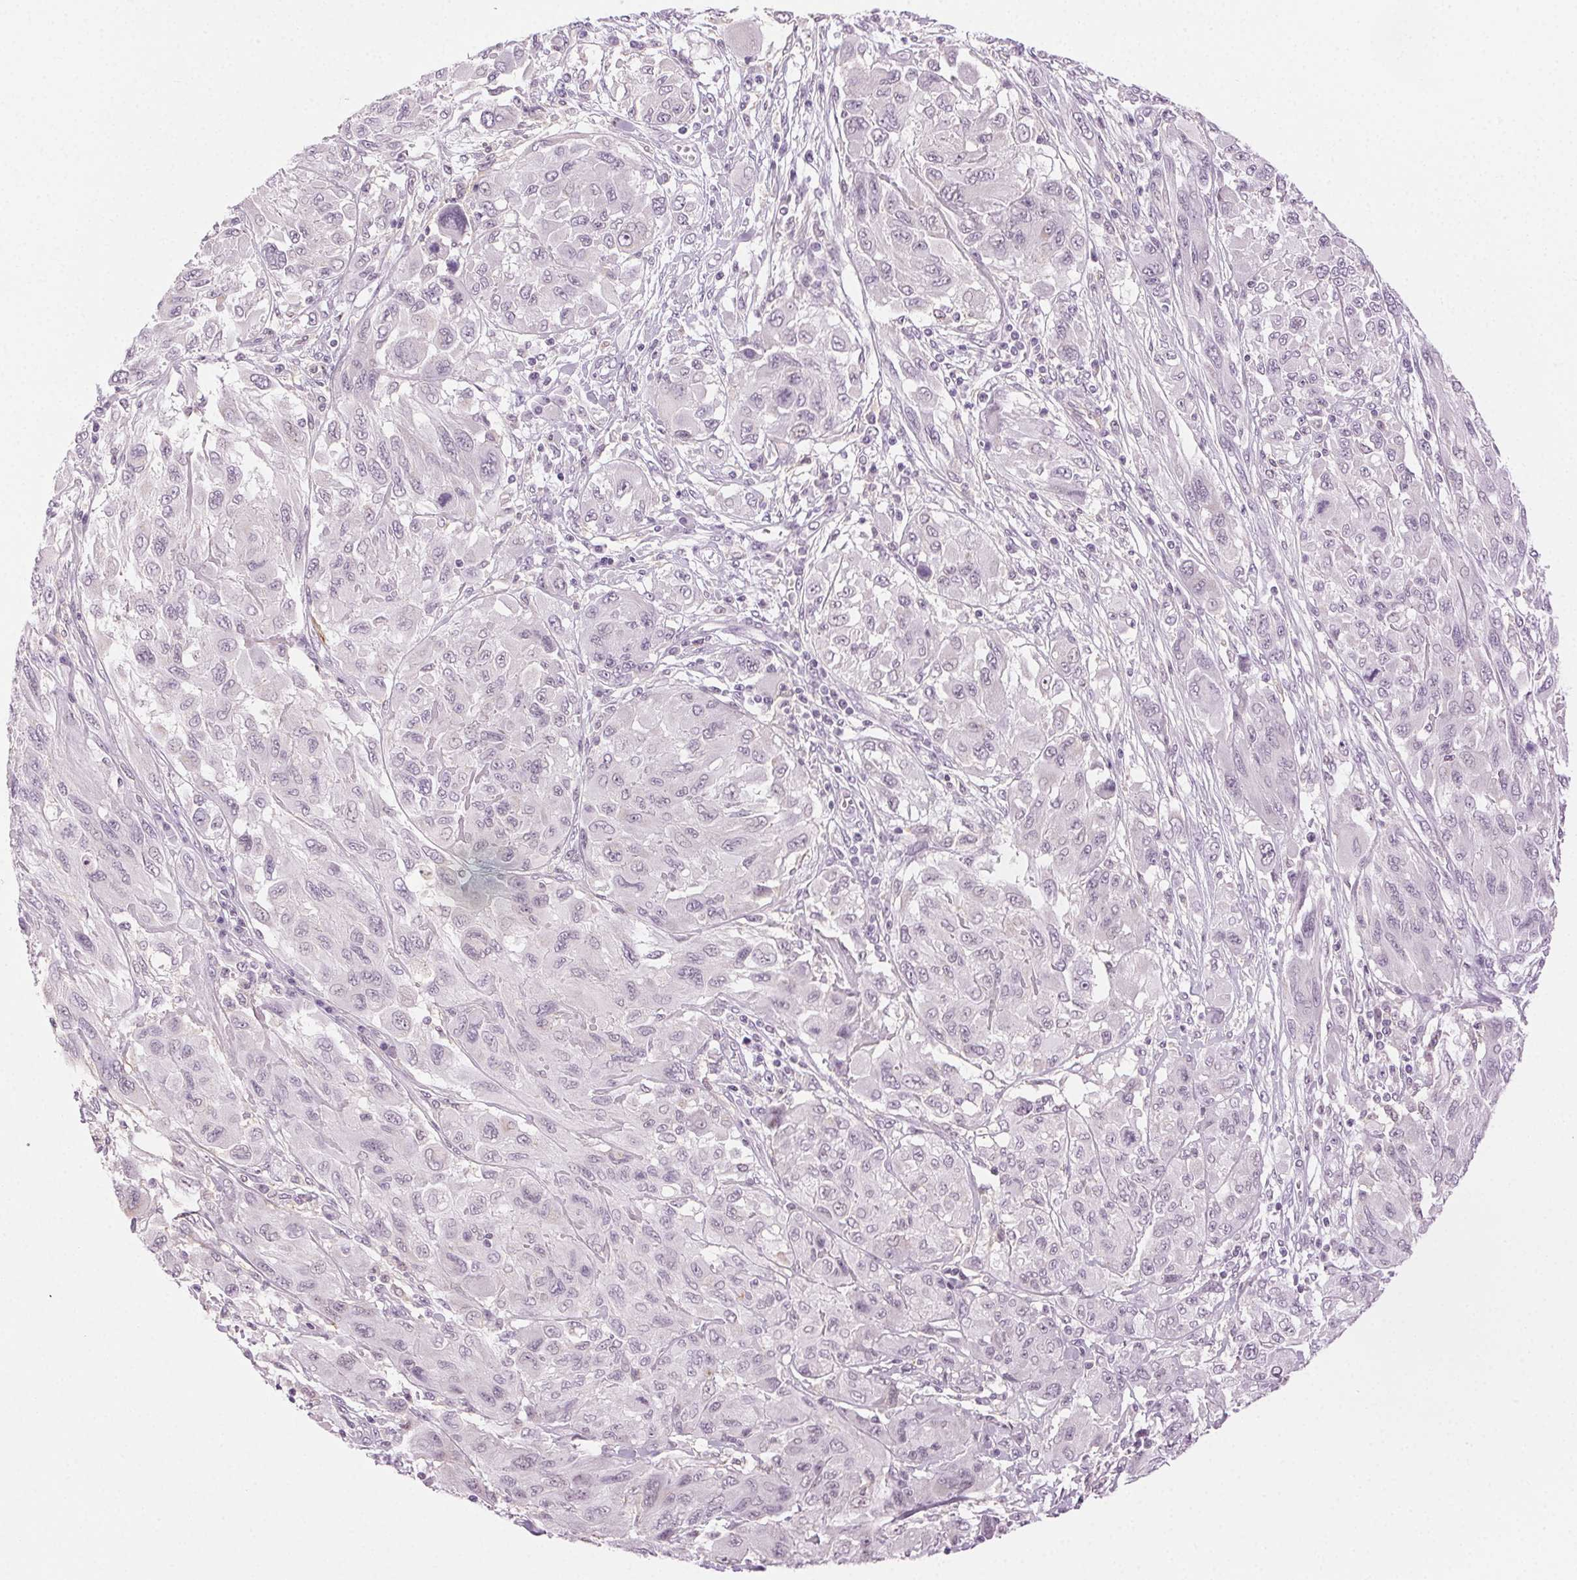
{"staining": {"intensity": "negative", "quantity": "none", "location": "none"}, "tissue": "melanoma", "cell_type": "Tumor cells", "image_type": "cancer", "snomed": [{"axis": "morphology", "description": "Malignant melanoma, NOS"}, {"axis": "topography", "description": "Skin"}], "caption": "The histopathology image demonstrates no staining of tumor cells in malignant melanoma.", "gene": "AIF1L", "patient": {"sex": "female", "age": 91}}